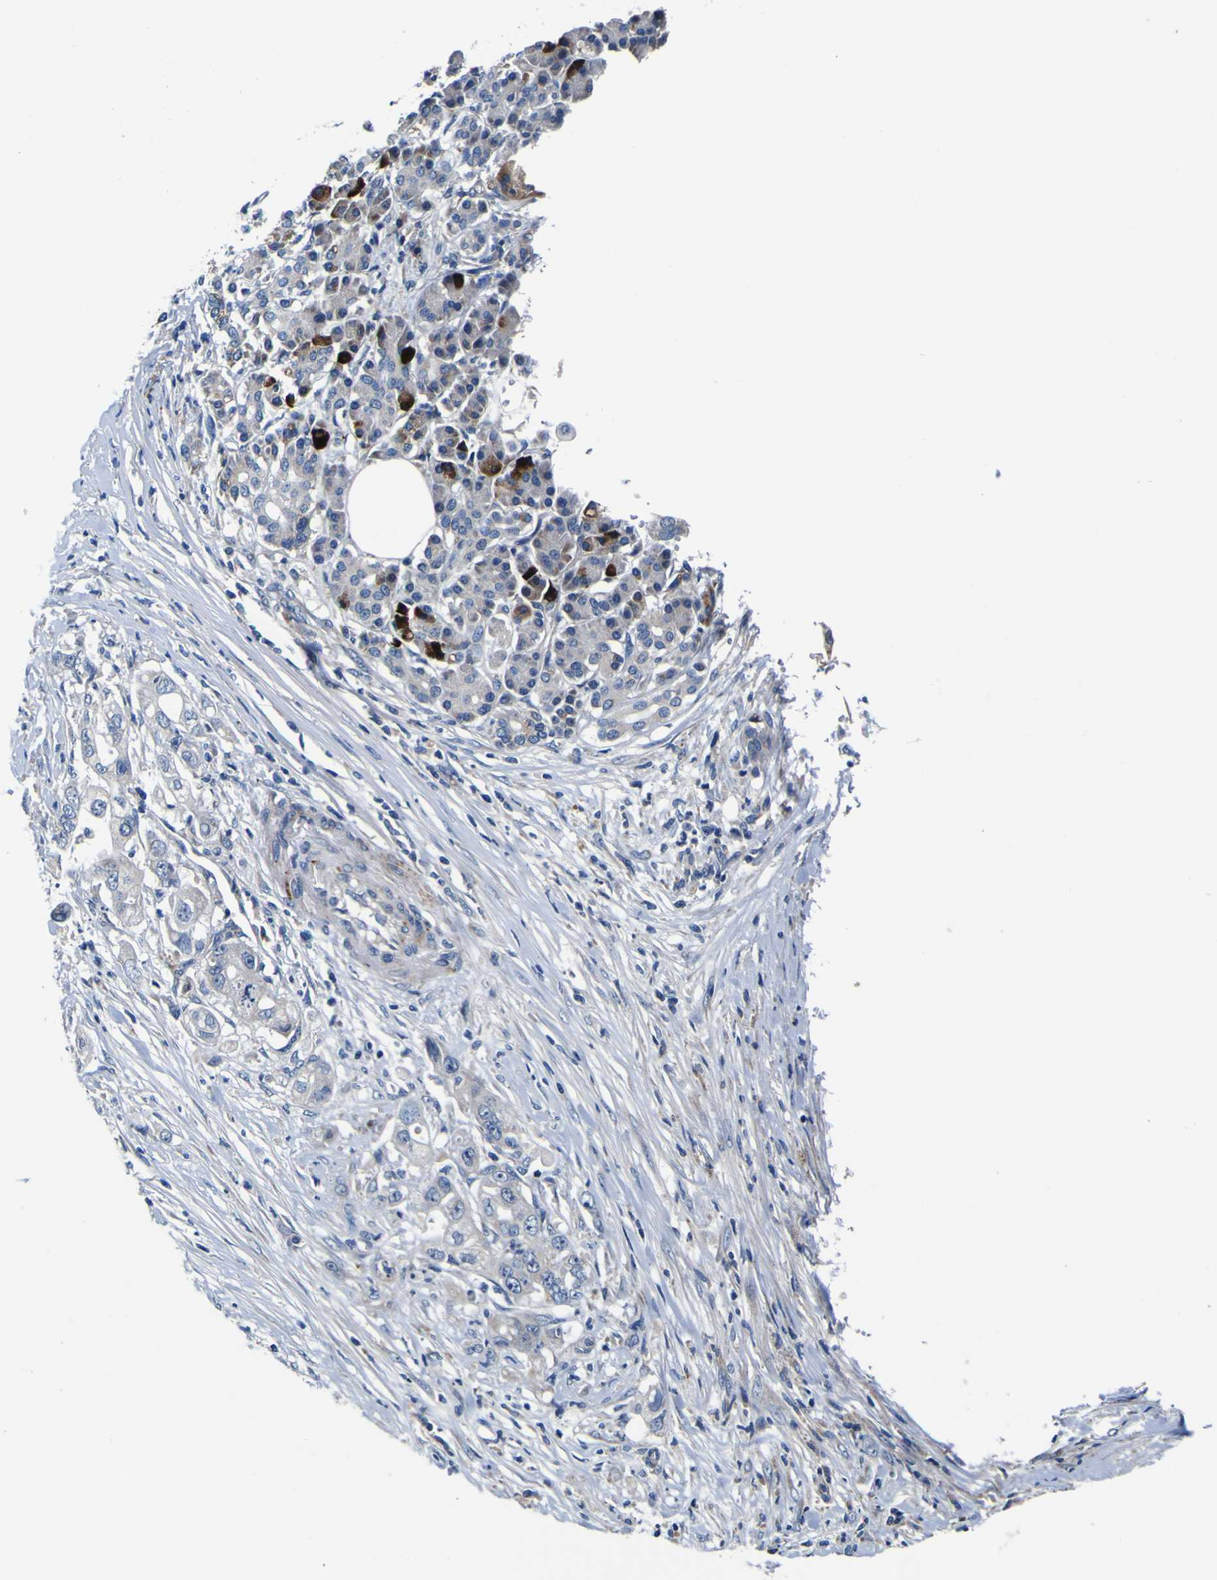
{"staining": {"intensity": "negative", "quantity": "none", "location": "none"}, "tissue": "pancreatic cancer", "cell_type": "Tumor cells", "image_type": "cancer", "snomed": [{"axis": "morphology", "description": "Normal tissue, NOS"}, {"axis": "topography", "description": "Pancreas"}], "caption": "Tumor cells show no significant protein staining in pancreatic cancer.", "gene": "AGAP3", "patient": {"sex": "male", "age": 42}}